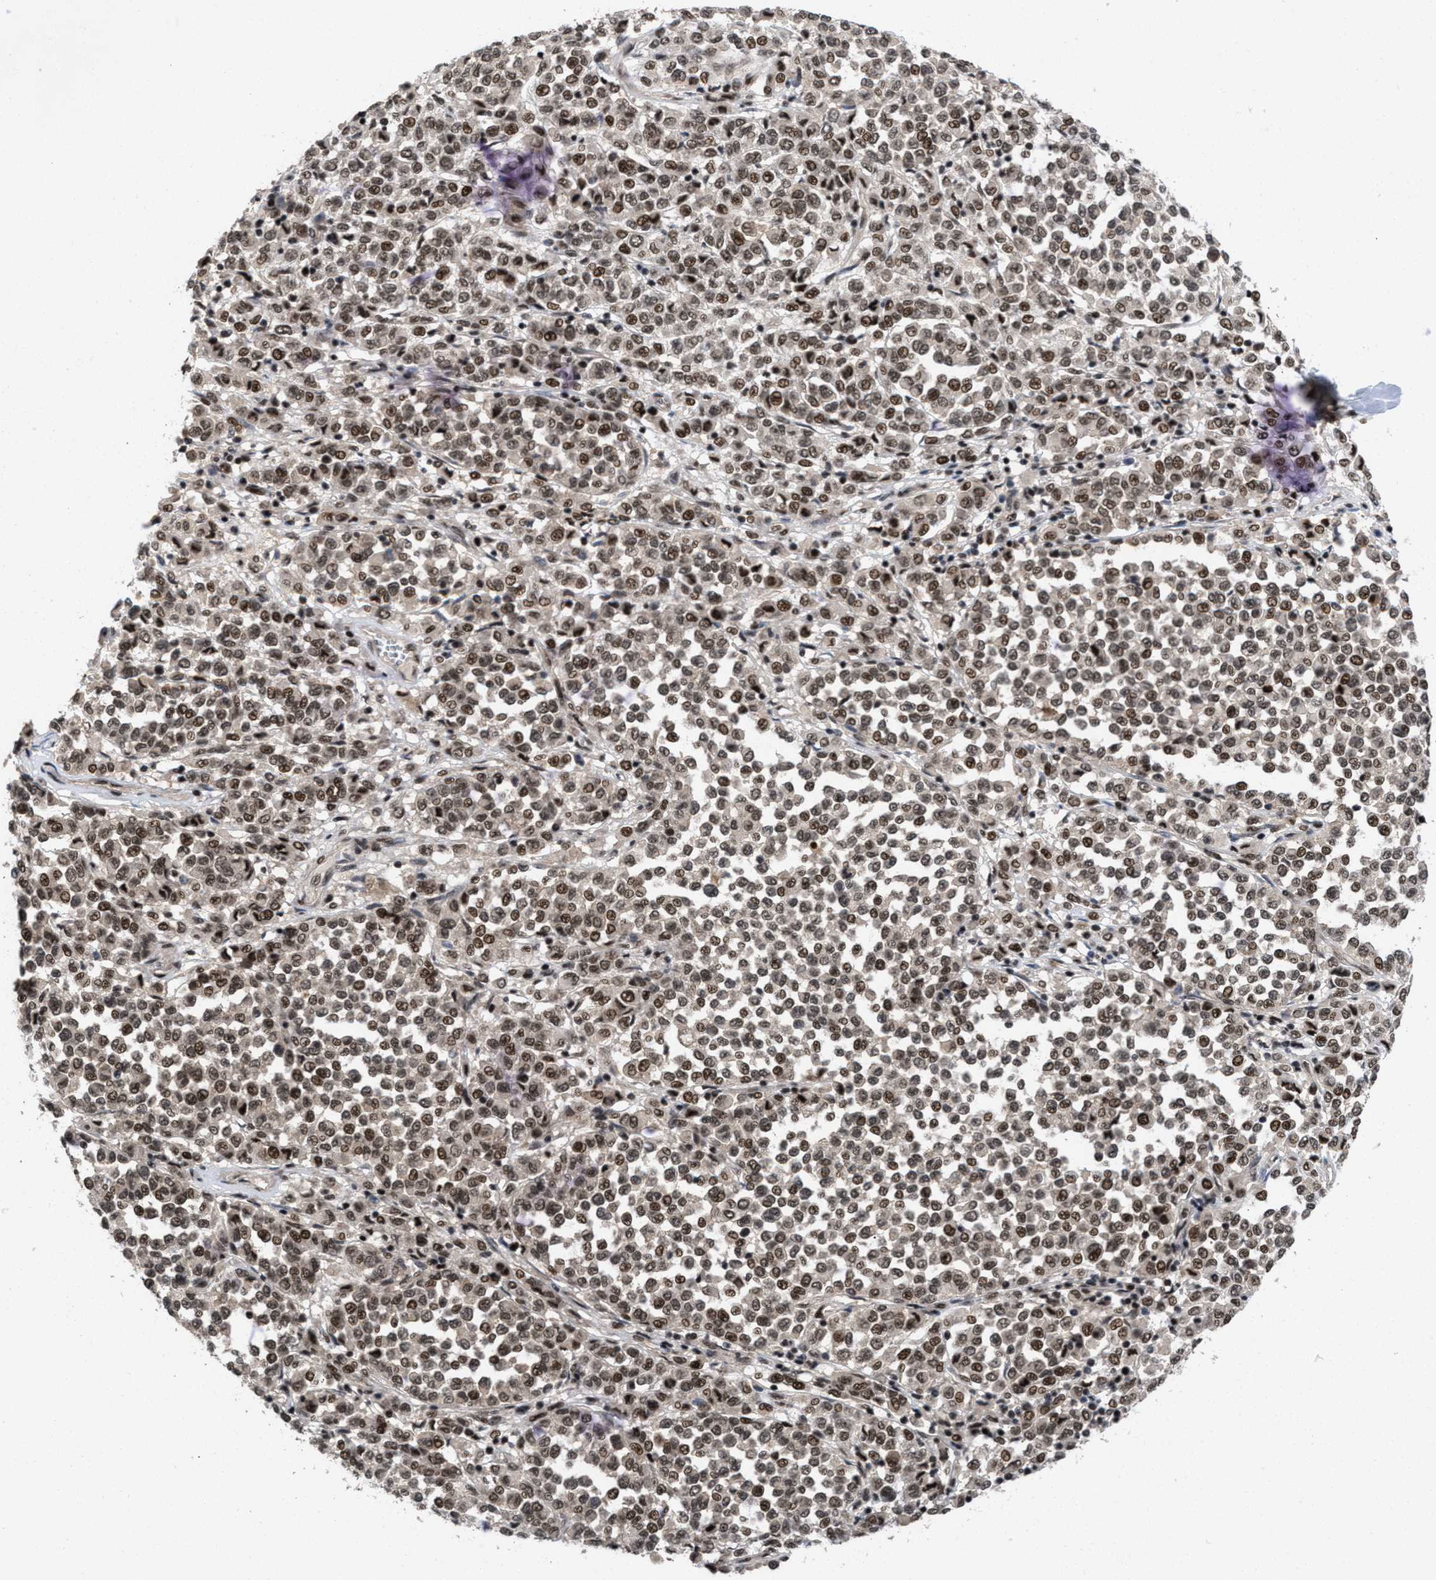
{"staining": {"intensity": "weak", "quantity": ">75%", "location": "nuclear"}, "tissue": "melanoma", "cell_type": "Tumor cells", "image_type": "cancer", "snomed": [{"axis": "morphology", "description": "Malignant melanoma, Metastatic site"}, {"axis": "topography", "description": "Pancreas"}], "caption": "Tumor cells reveal weak nuclear expression in approximately >75% of cells in malignant melanoma (metastatic site).", "gene": "WIZ", "patient": {"sex": "female", "age": 30}}